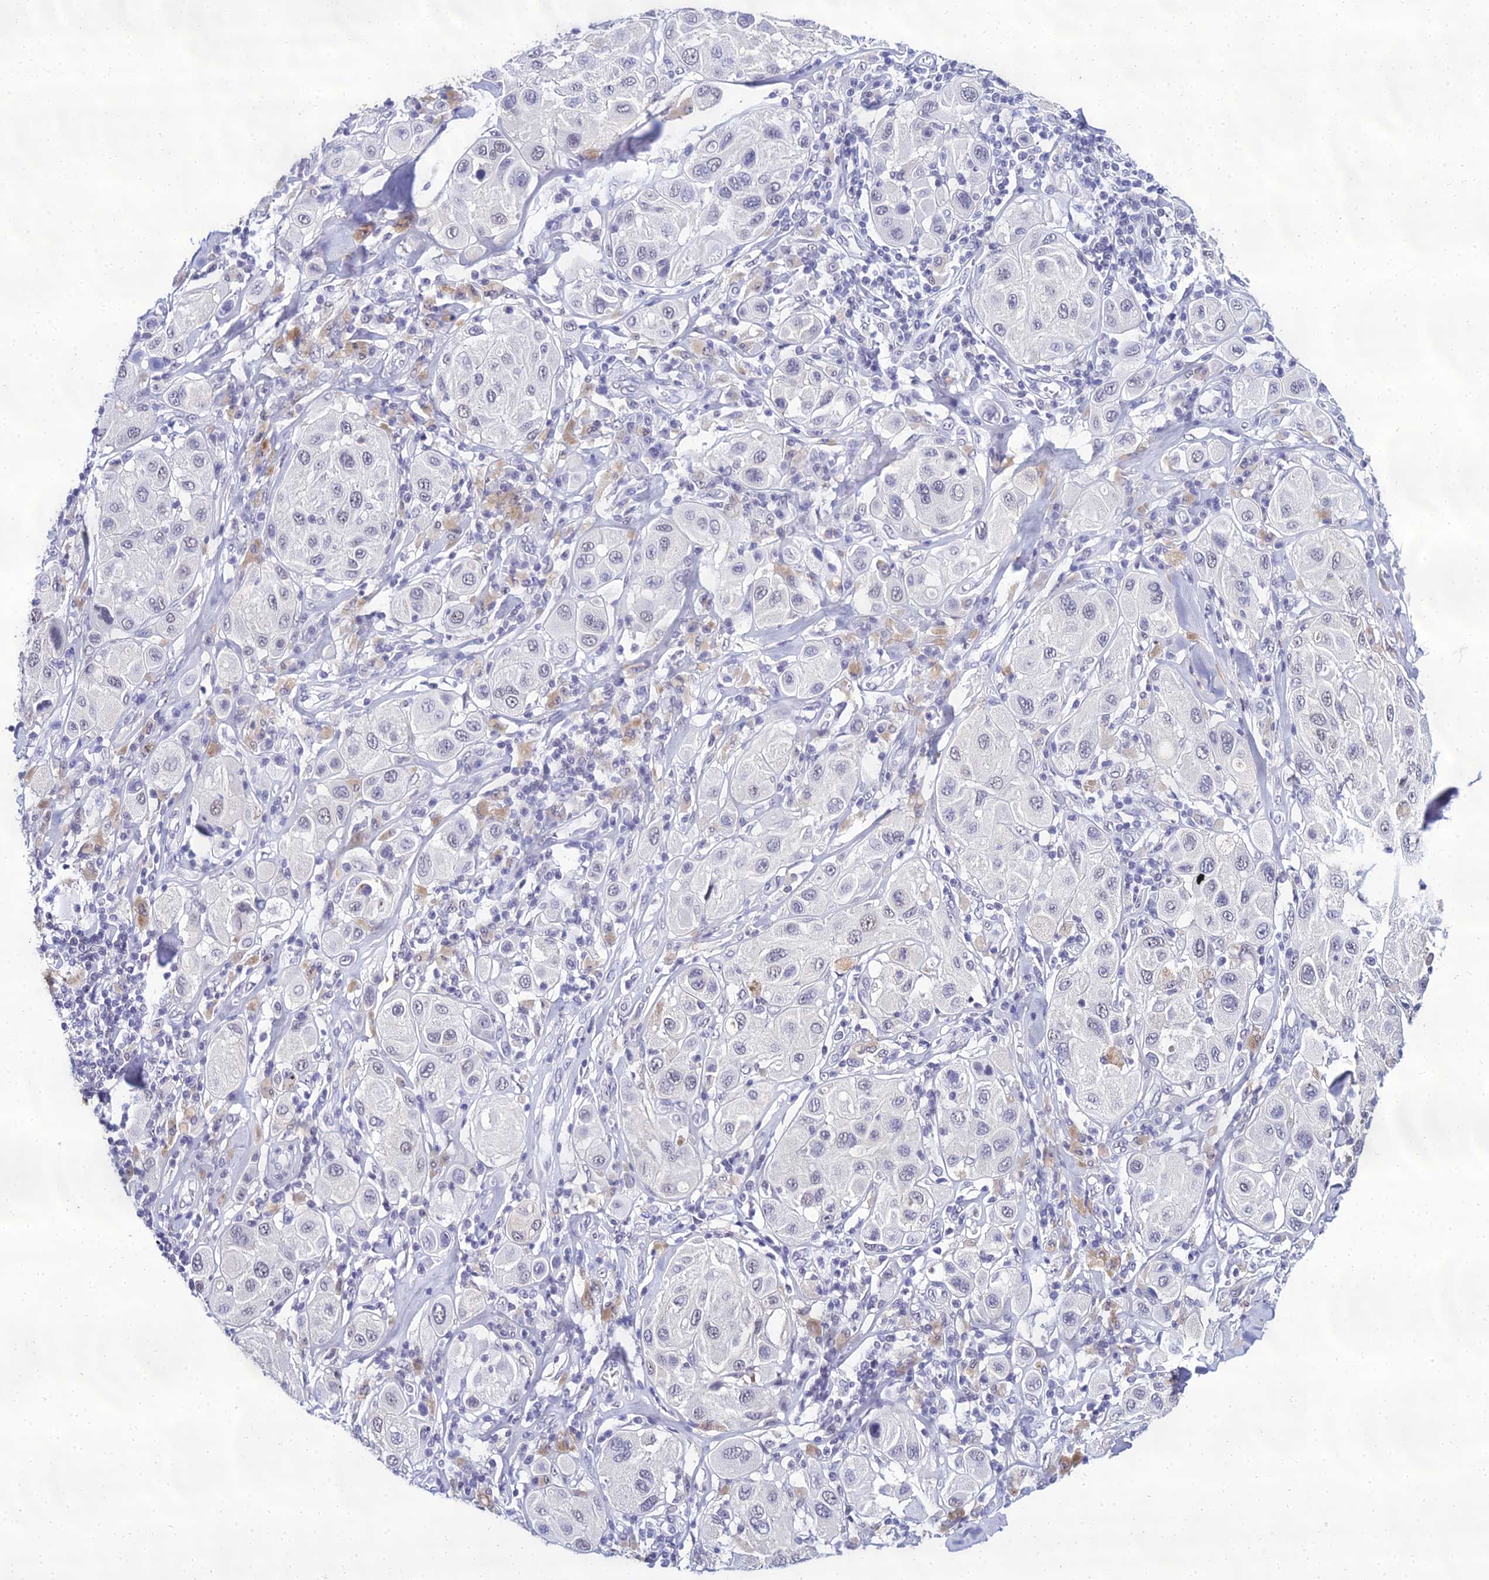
{"staining": {"intensity": "negative", "quantity": "none", "location": "none"}, "tissue": "melanoma", "cell_type": "Tumor cells", "image_type": "cancer", "snomed": [{"axis": "morphology", "description": "Malignant melanoma, Metastatic site"}, {"axis": "topography", "description": "Skin"}], "caption": "Micrograph shows no protein staining in tumor cells of melanoma tissue. (DAB (3,3'-diaminobenzidine) immunohistochemistry, high magnification).", "gene": "PPP4R2", "patient": {"sex": "male", "age": 41}}